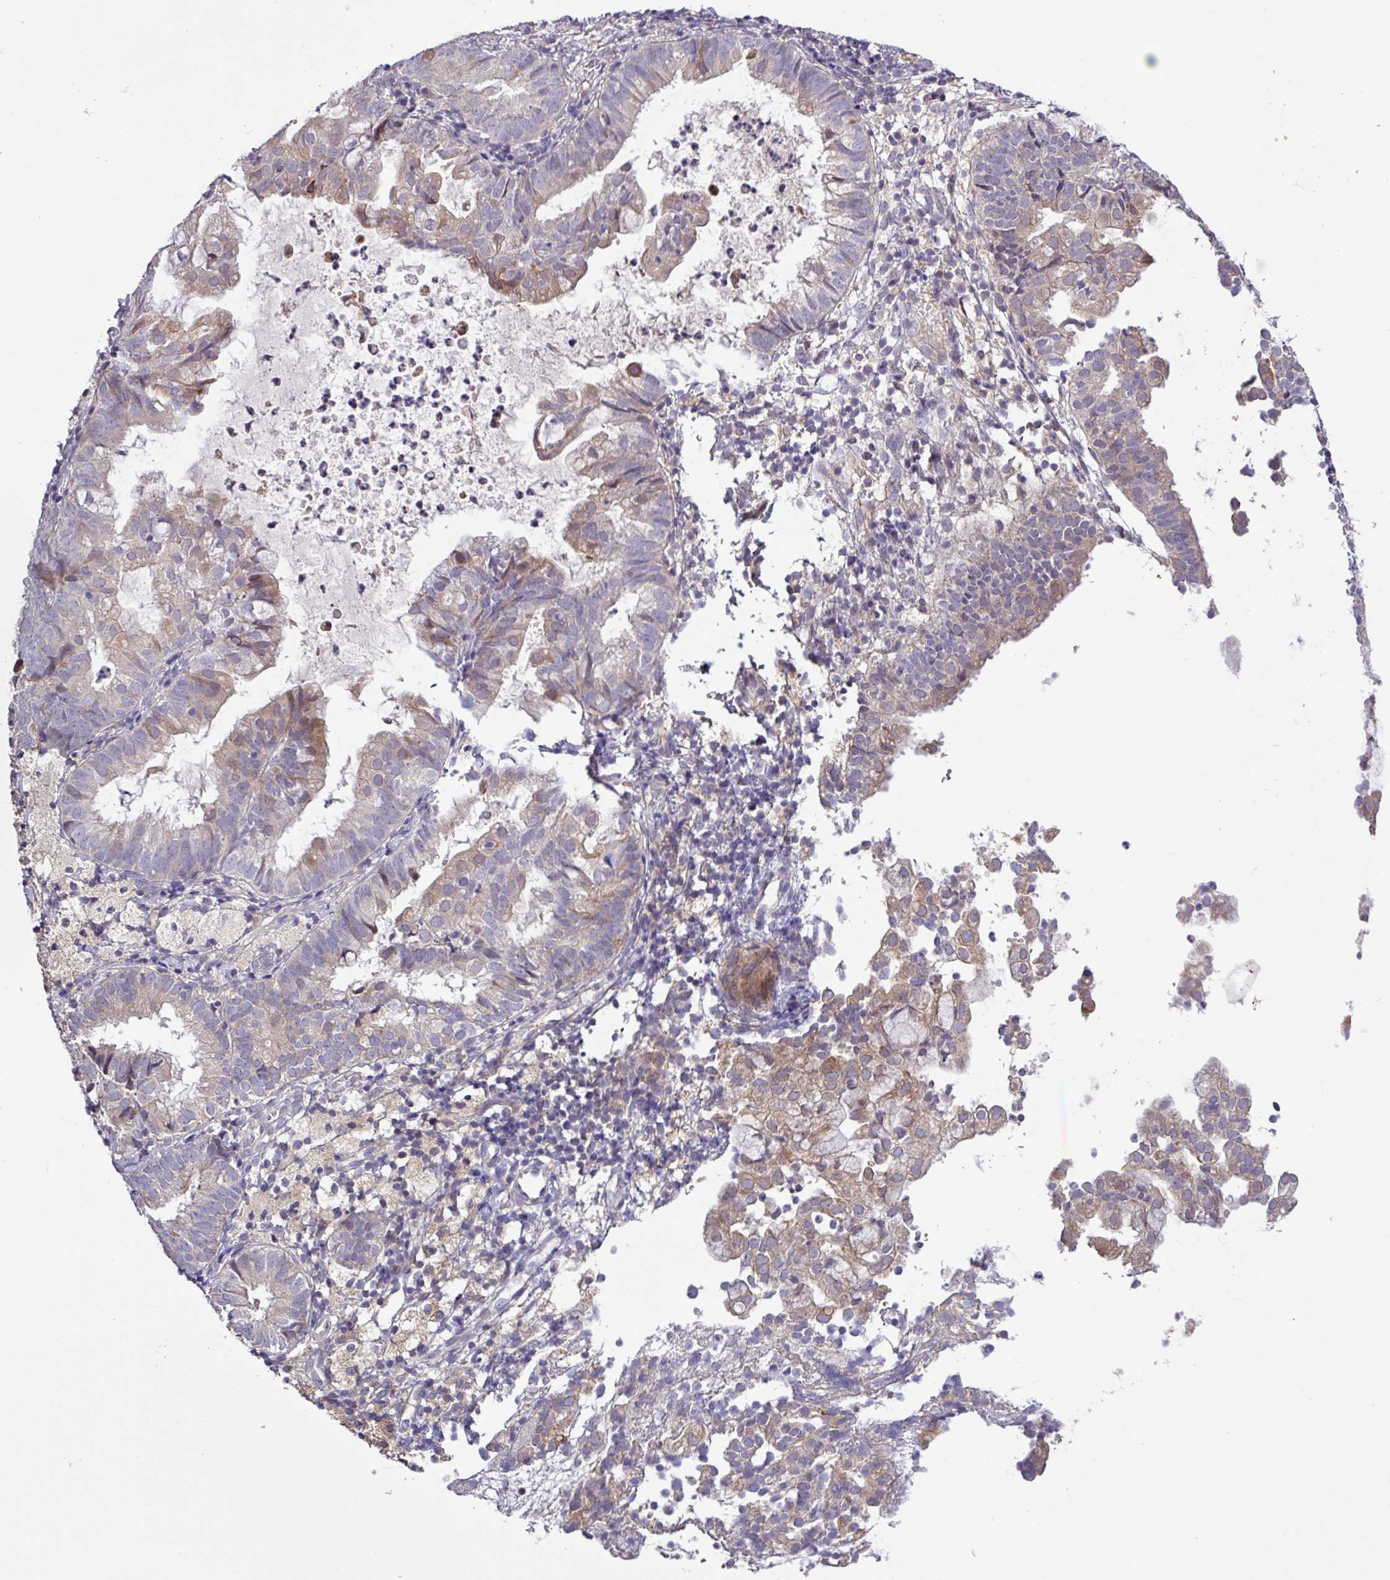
{"staining": {"intensity": "moderate", "quantity": "<25%", "location": "cytoplasmic/membranous"}, "tissue": "endometrial cancer", "cell_type": "Tumor cells", "image_type": "cancer", "snomed": [{"axis": "morphology", "description": "Adenocarcinoma, NOS"}, {"axis": "topography", "description": "Endometrium"}], "caption": "Protein staining shows moderate cytoplasmic/membranous staining in approximately <25% of tumor cells in endometrial adenocarcinoma.", "gene": "SFTPB", "patient": {"sex": "female", "age": 80}}